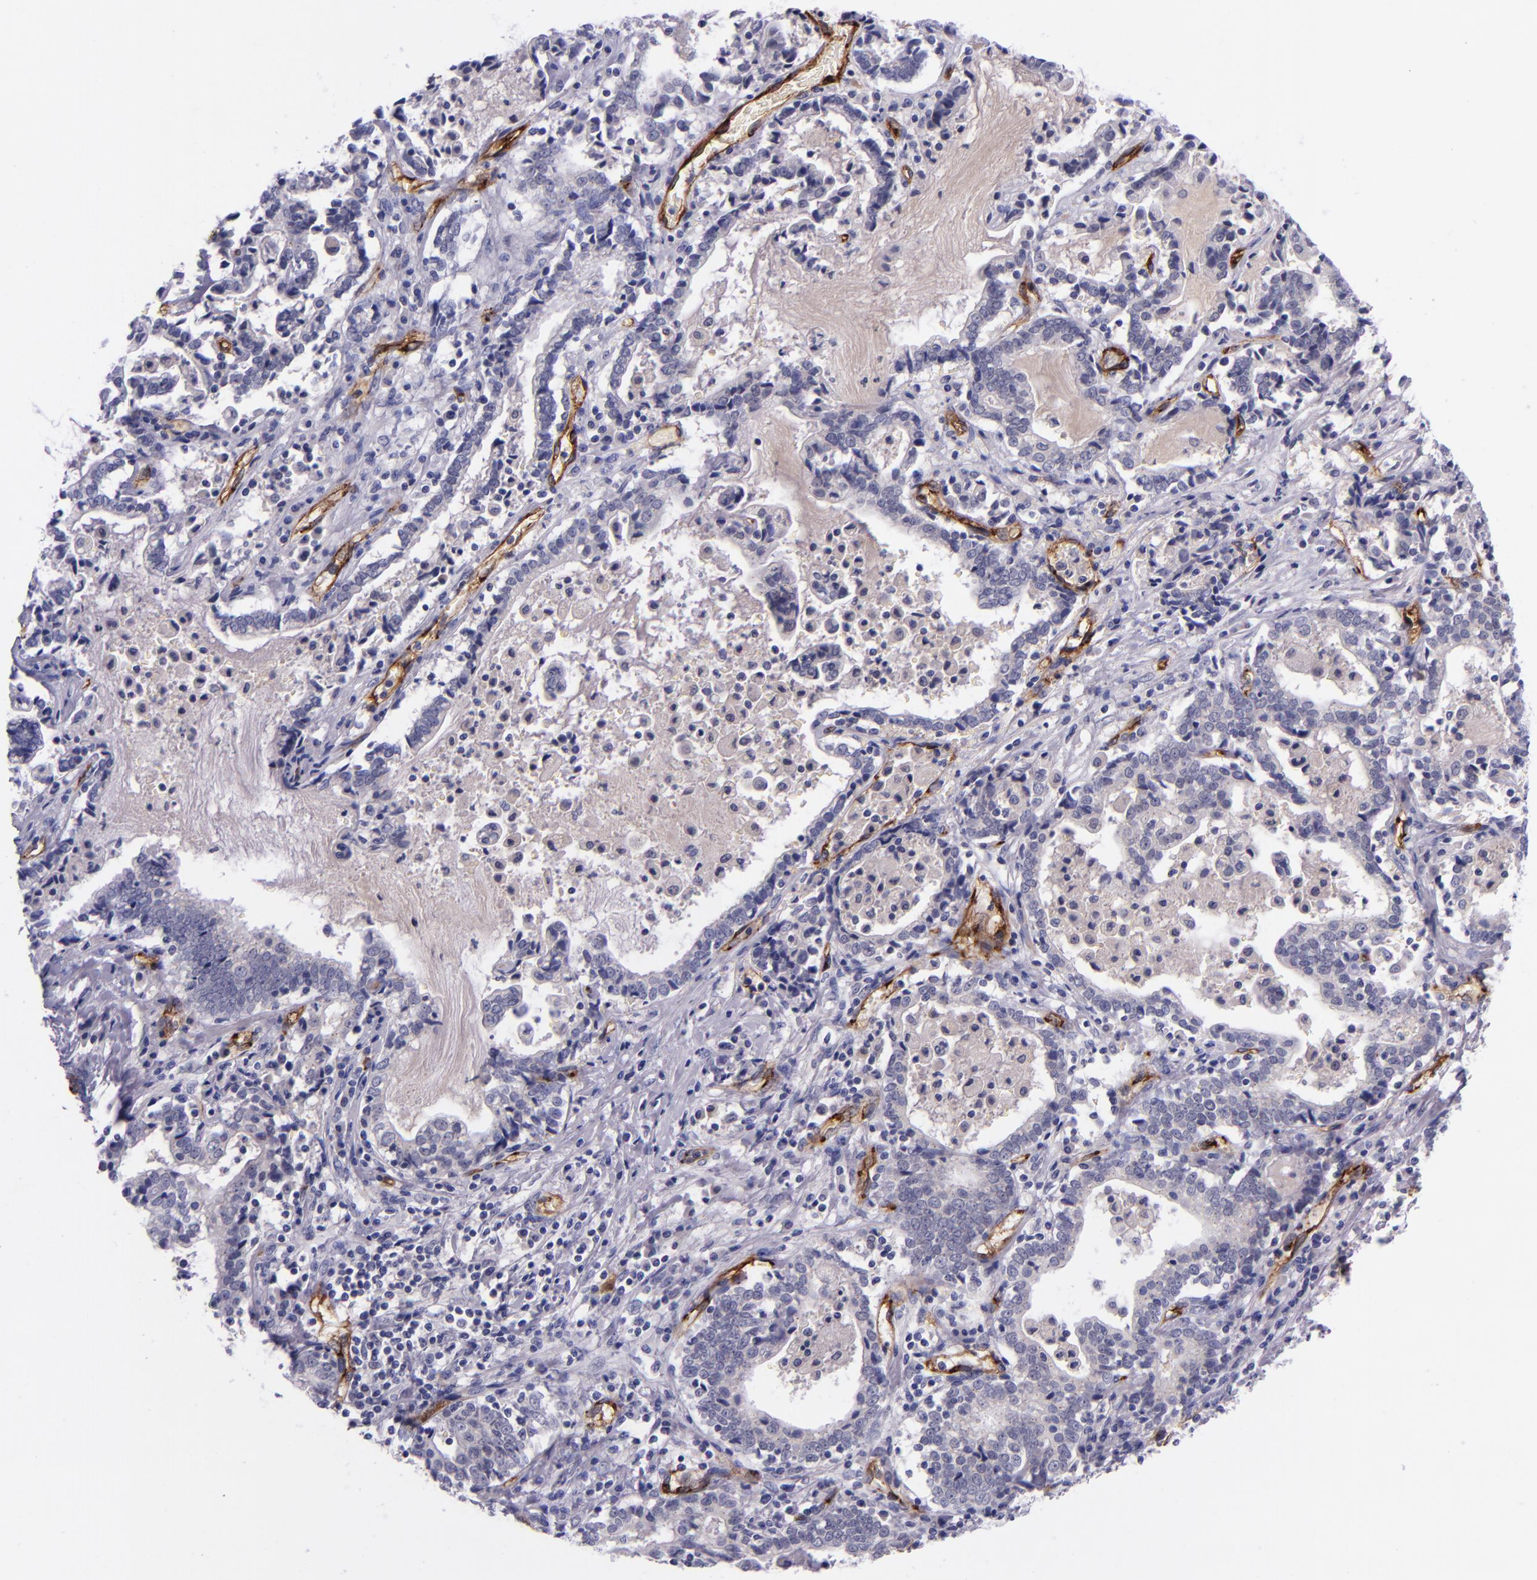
{"staining": {"intensity": "negative", "quantity": "none", "location": "none"}, "tissue": "liver cancer", "cell_type": "Tumor cells", "image_type": "cancer", "snomed": [{"axis": "morphology", "description": "Cholangiocarcinoma"}, {"axis": "topography", "description": "Liver"}], "caption": "Immunohistochemistry photomicrograph of cholangiocarcinoma (liver) stained for a protein (brown), which exhibits no expression in tumor cells.", "gene": "NOS3", "patient": {"sex": "male", "age": 57}}